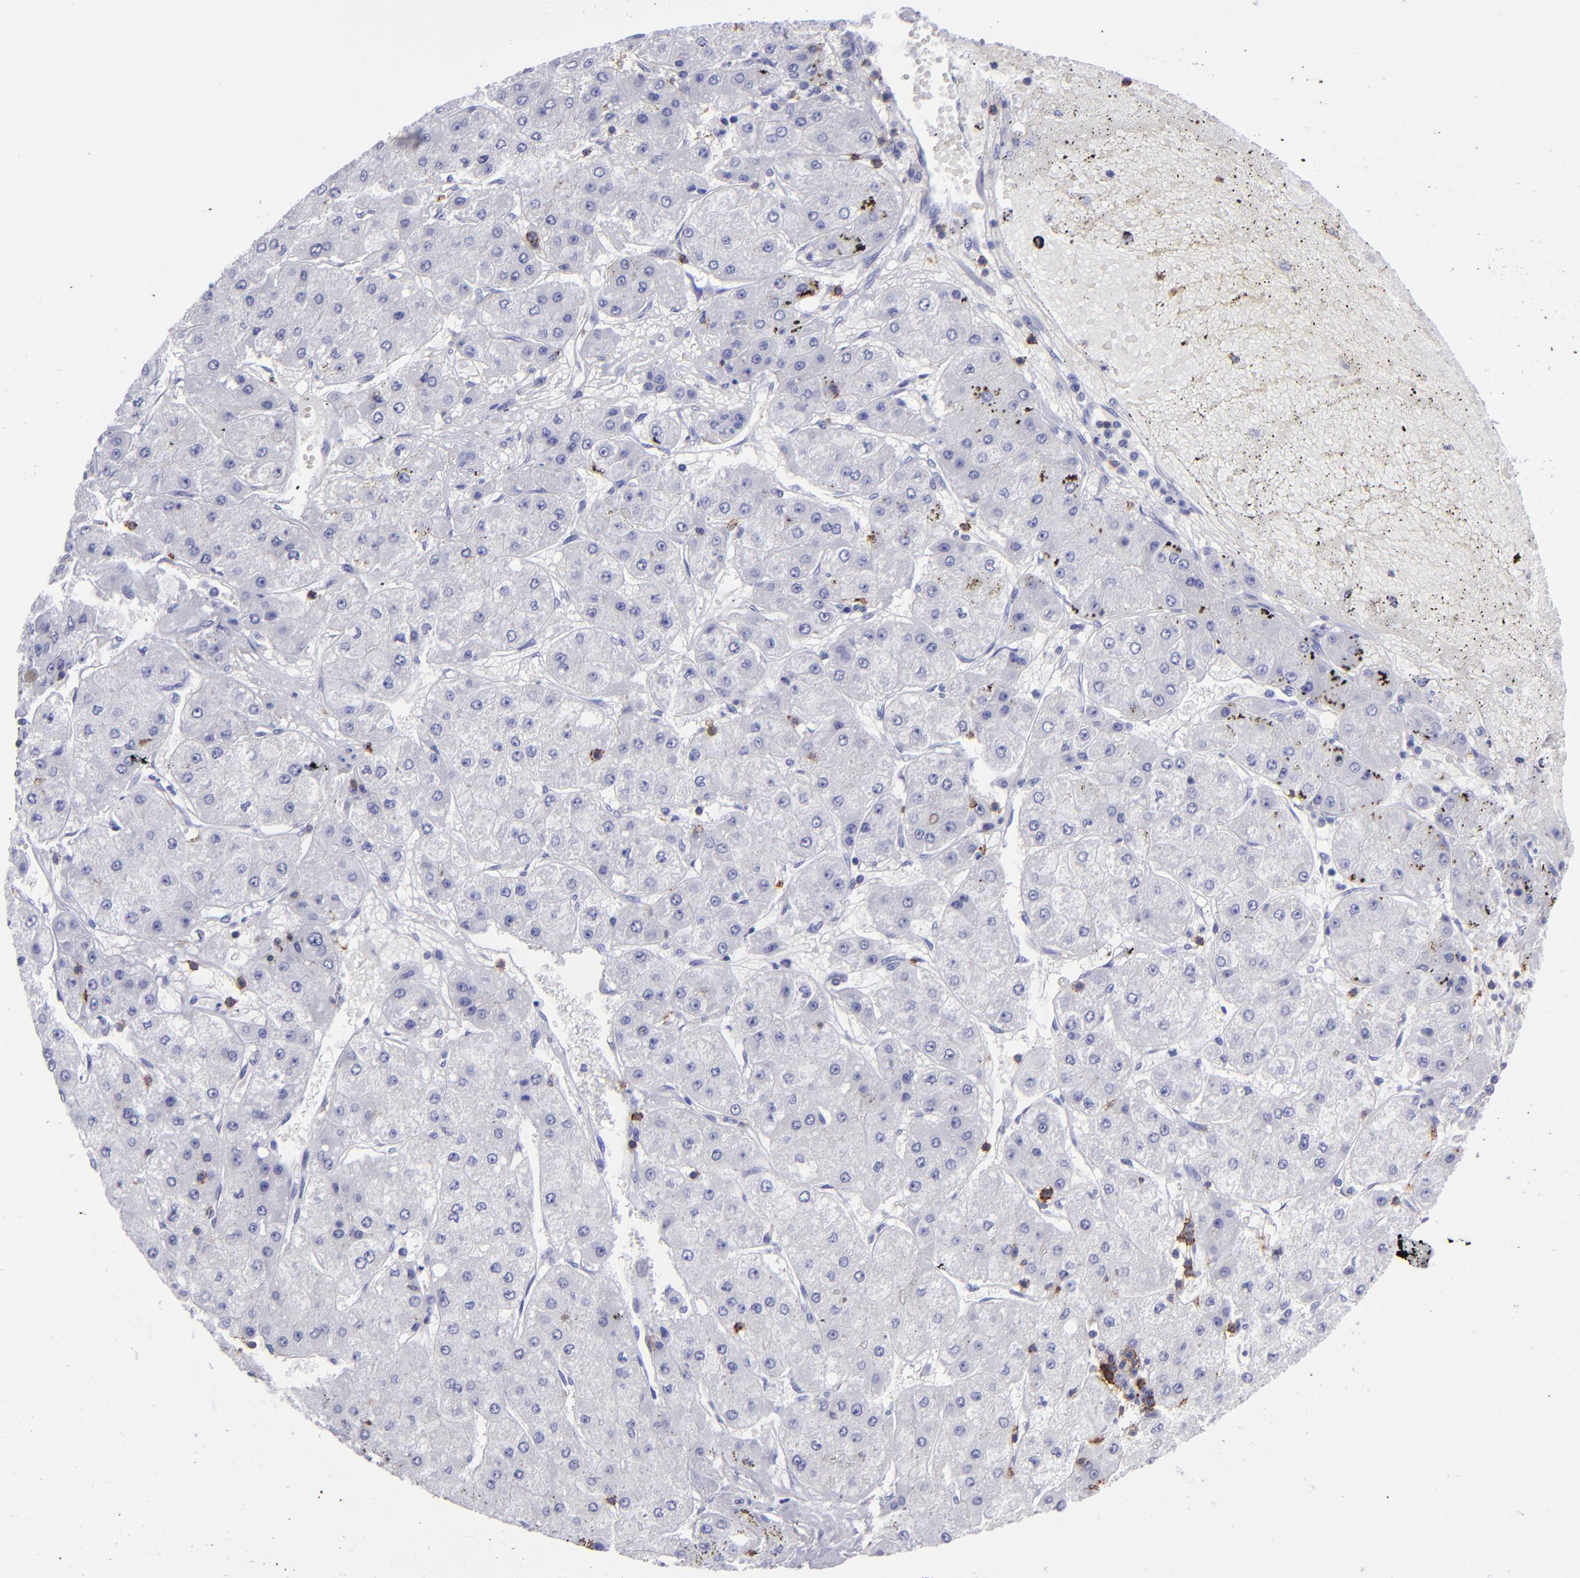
{"staining": {"intensity": "negative", "quantity": "none", "location": "none"}, "tissue": "liver cancer", "cell_type": "Tumor cells", "image_type": "cancer", "snomed": [{"axis": "morphology", "description": "Carcinoma, Hepatocellular, NOS"}, {"axis": "topography", "description": "Liver"}], "caption": "Histopathology image shows no significant protein staining in tumor cells of liver hepatocellular carcinoma.", "gene": "CD6", "patient": {"sex": "female", "age": 52}}